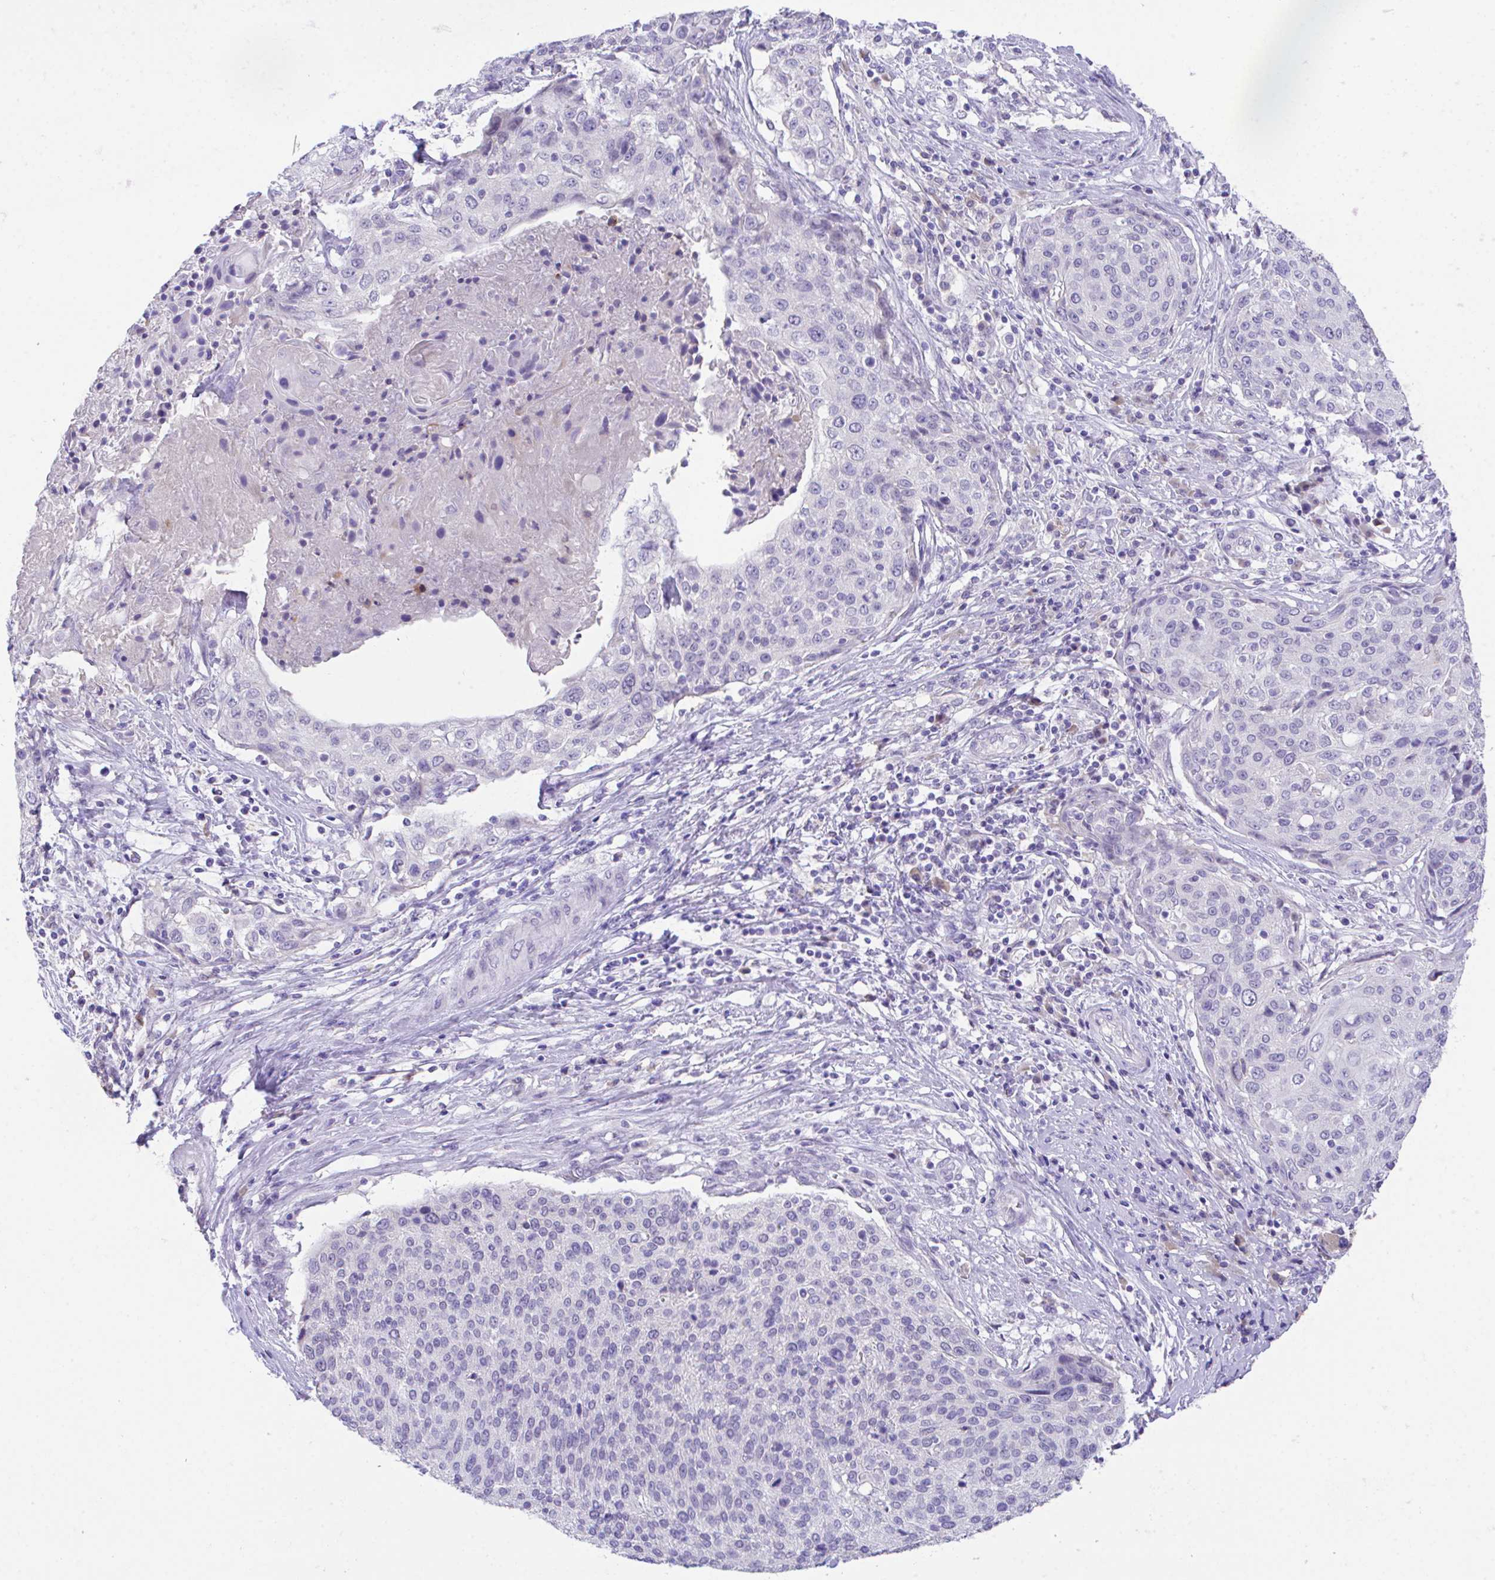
{"staining": {"intensity": "negative", "quantity": "none", "location": "none"}, "tissue": "cervical cancer", "cell_type": "Tumor cells", "image_type": "cancer", "snomed": [{"axis": "morphology", "description": "Squamous cell carcinoma, NOS"}, {"axis": "topography", "description": "Cervix"}], "caption": "The photomicrograph demonstrates no staining of tumor cells in squamous cell carcinoma (cervical).", "gene": "HOXB4", "patient": {"sex": "female", "age": 31}}